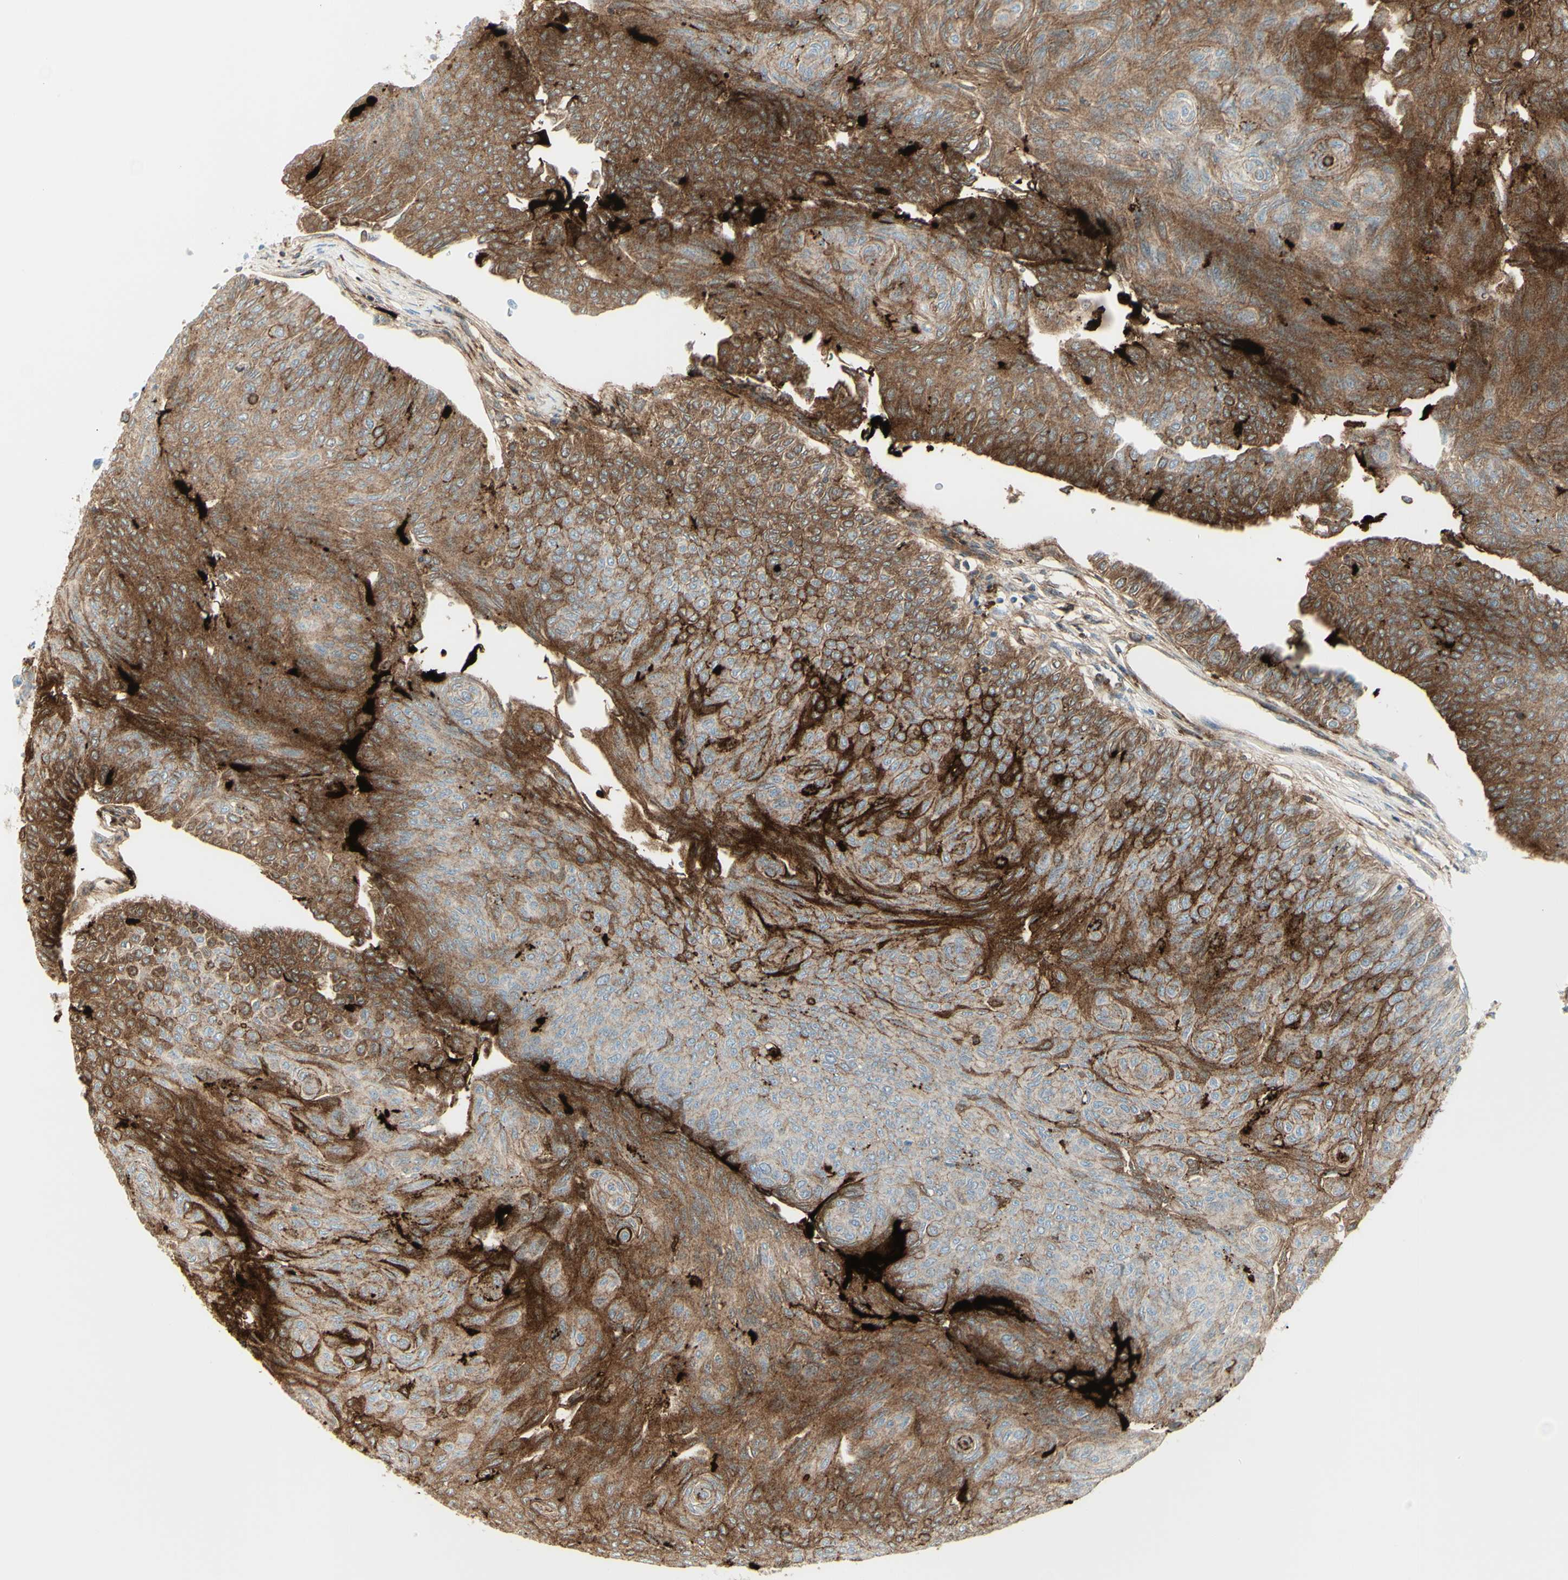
{"staining": {"intensity": "strong", "quantity": ">75%", "location": "cytoplasmic/membranous"}, "tissue": "urothelial cancer", "cell_type": "Tumor cells", "image_type": "cancer", "snomed": [{"axis": "morphology", "description": "Urothelial carcinoma, Low grade"}, {"axis": "topography", "description": "Urinary bladder"}], "caption": "Approximately >75% of tumor cells in human urothelial carcinoma (low-grade) show strong cytoplasmic/membranous protein expression as visualized by brown immunohistochemical staining.", "gene": "MDK", "patient": {"sex": "male", "age": 78}}